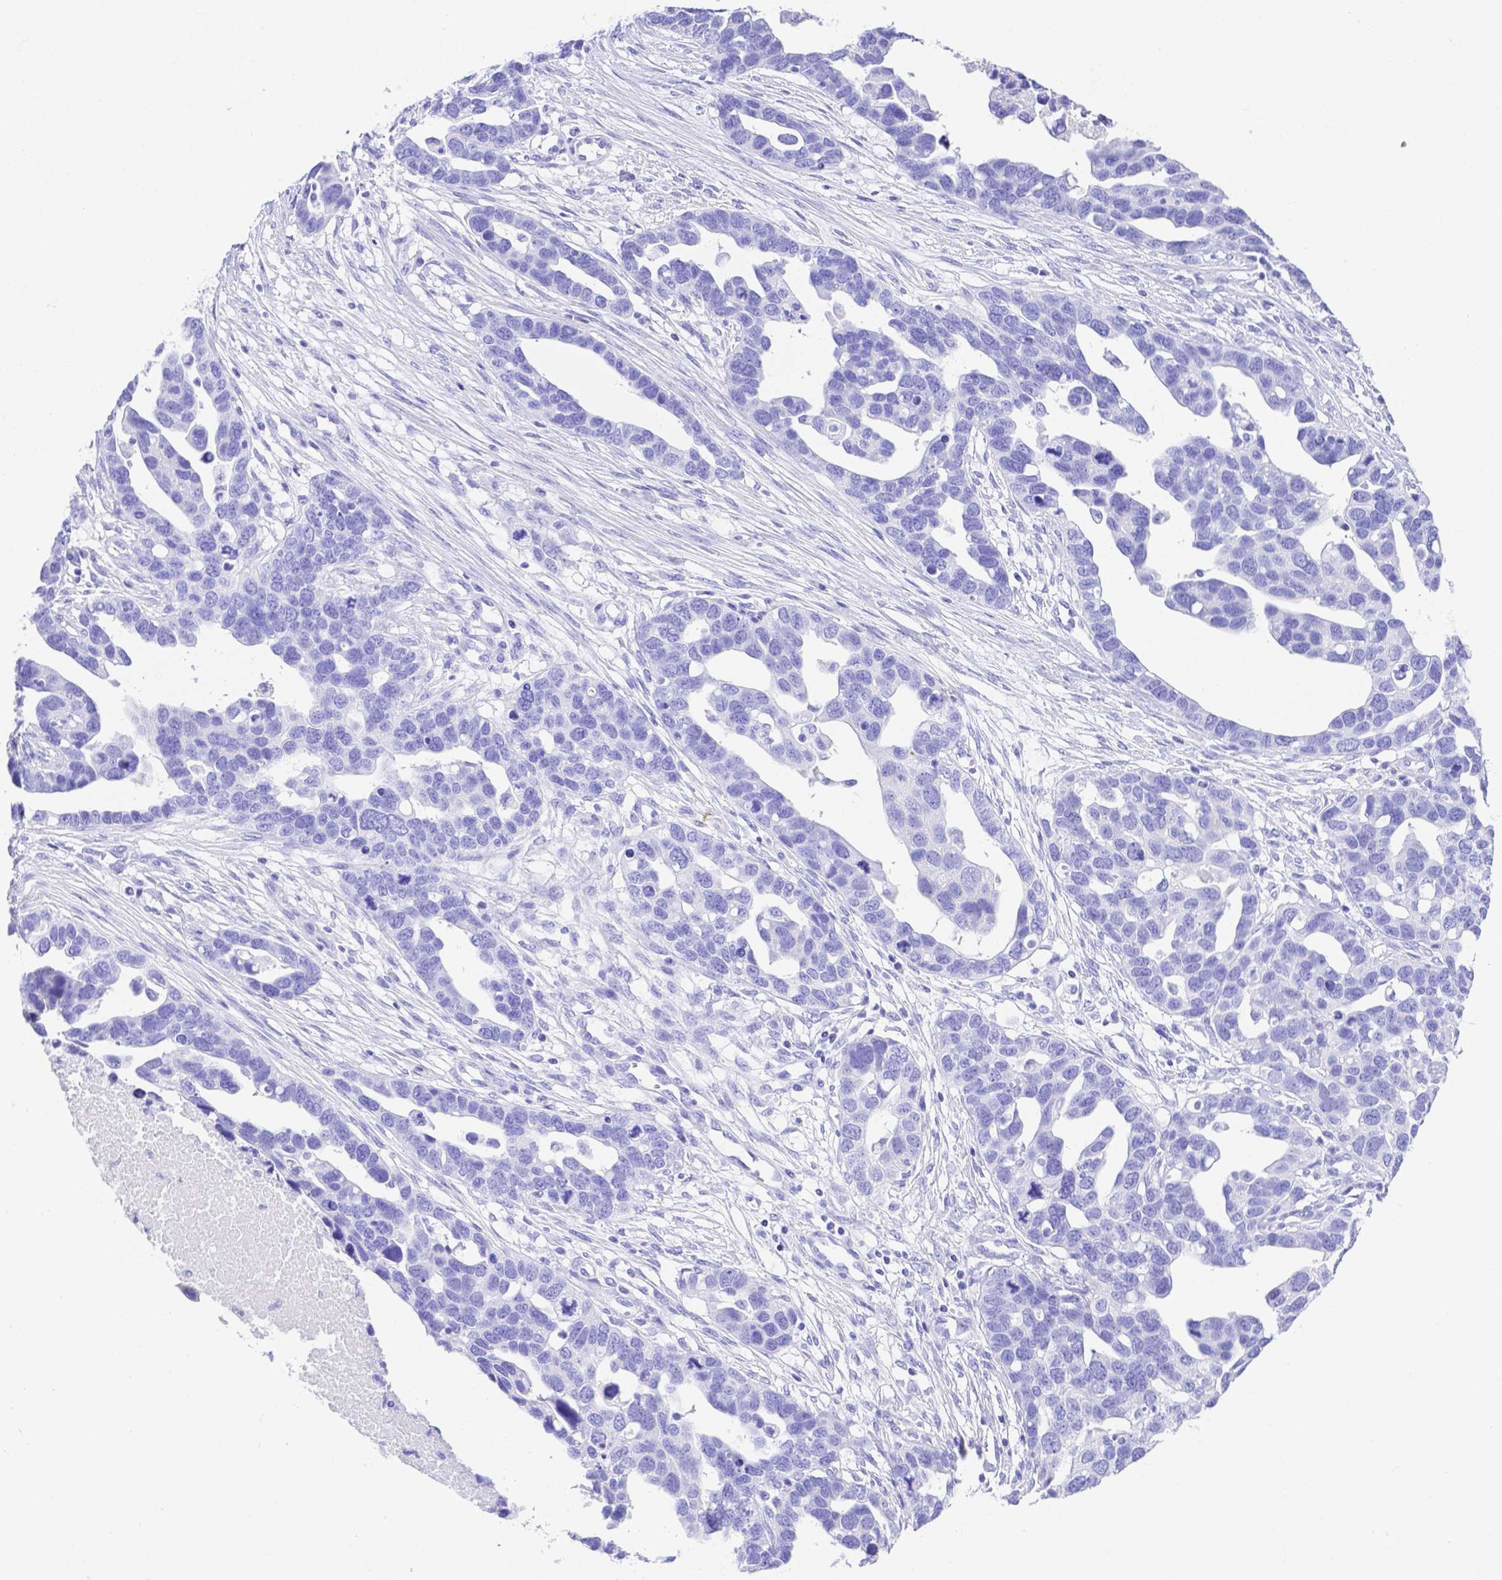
{"staining": {"intensity": "negative", "quantity": "none", "location": "none"}, "tissue": "ovarian cancer", "cell_type": "Tumor cells", "image_type": "cancer", "snomed": [{"axis": "morphology", "description": "Cystadenocarcinoma, serous, NOS"}, {"axis": "topography", "description": "Ovary"}], "caption": "The micrograph displays no staining of tumor cells in ovarian serous cystadenocarcinoma.", "gene": "SMR3A", "patient": {"sex": "female", "age": 54}}